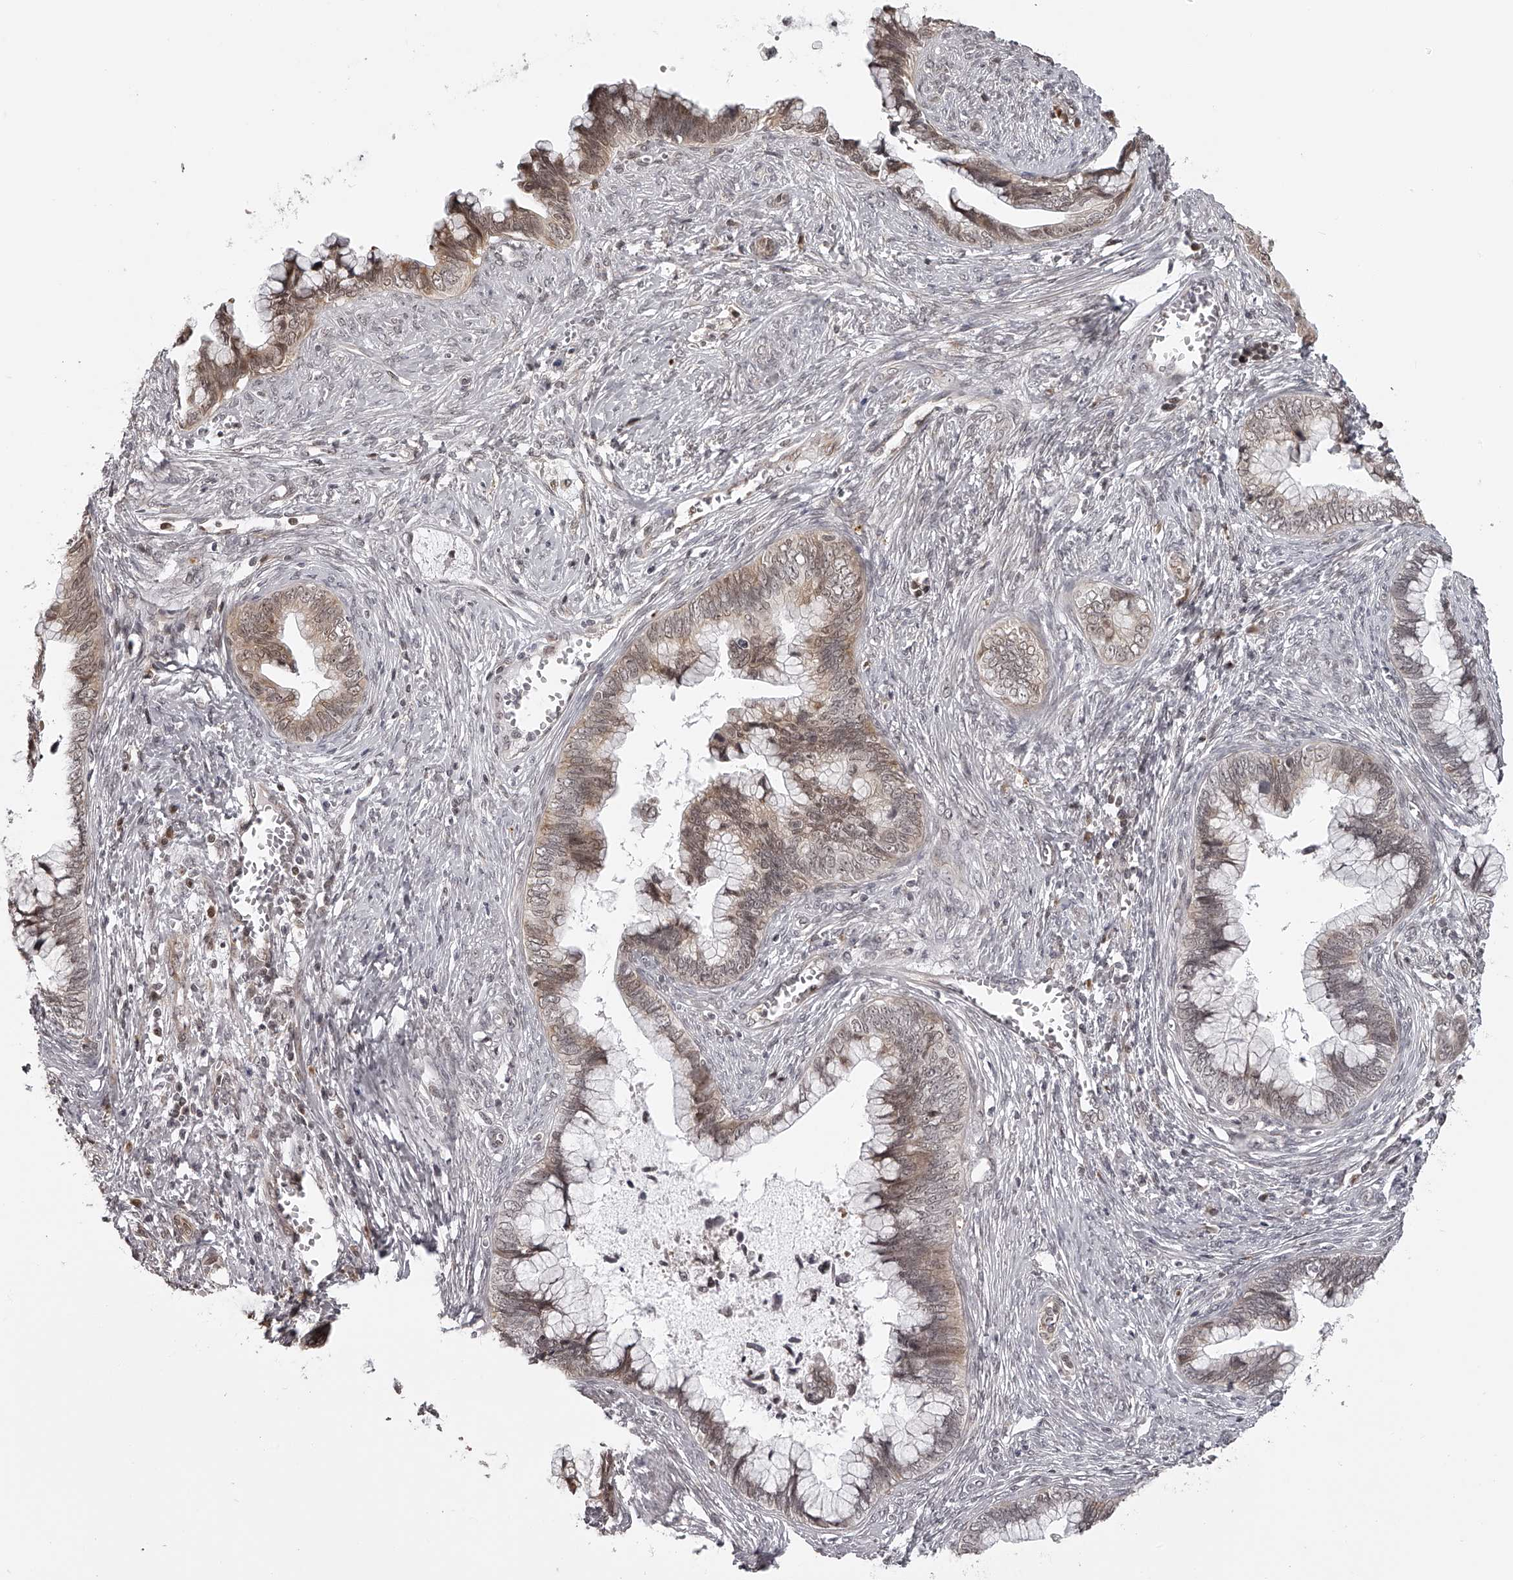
{"staining": {"intensity": "weak", "quantity": "25%-75%", "location": "cytoplasmic/membranous,nuclear"}, "tissue": "cervical cancer", "cell_type": "Tumor cells", "image_type": "cancer", "snomed": [{"axis": "morphology", "description": "Adenocarcinoma, NOS"}, {"axis": "topography", "description": "Cervix"}], "caption": "About 25%-75% of tumor cells in human cervical cancer reveal weak cytoplasmic/membranous and nuclear protein staining as visualized by brown immunohistochemical staining.", "gene": "ODF2L", "patient": {"sex": "female", "age": 44}}